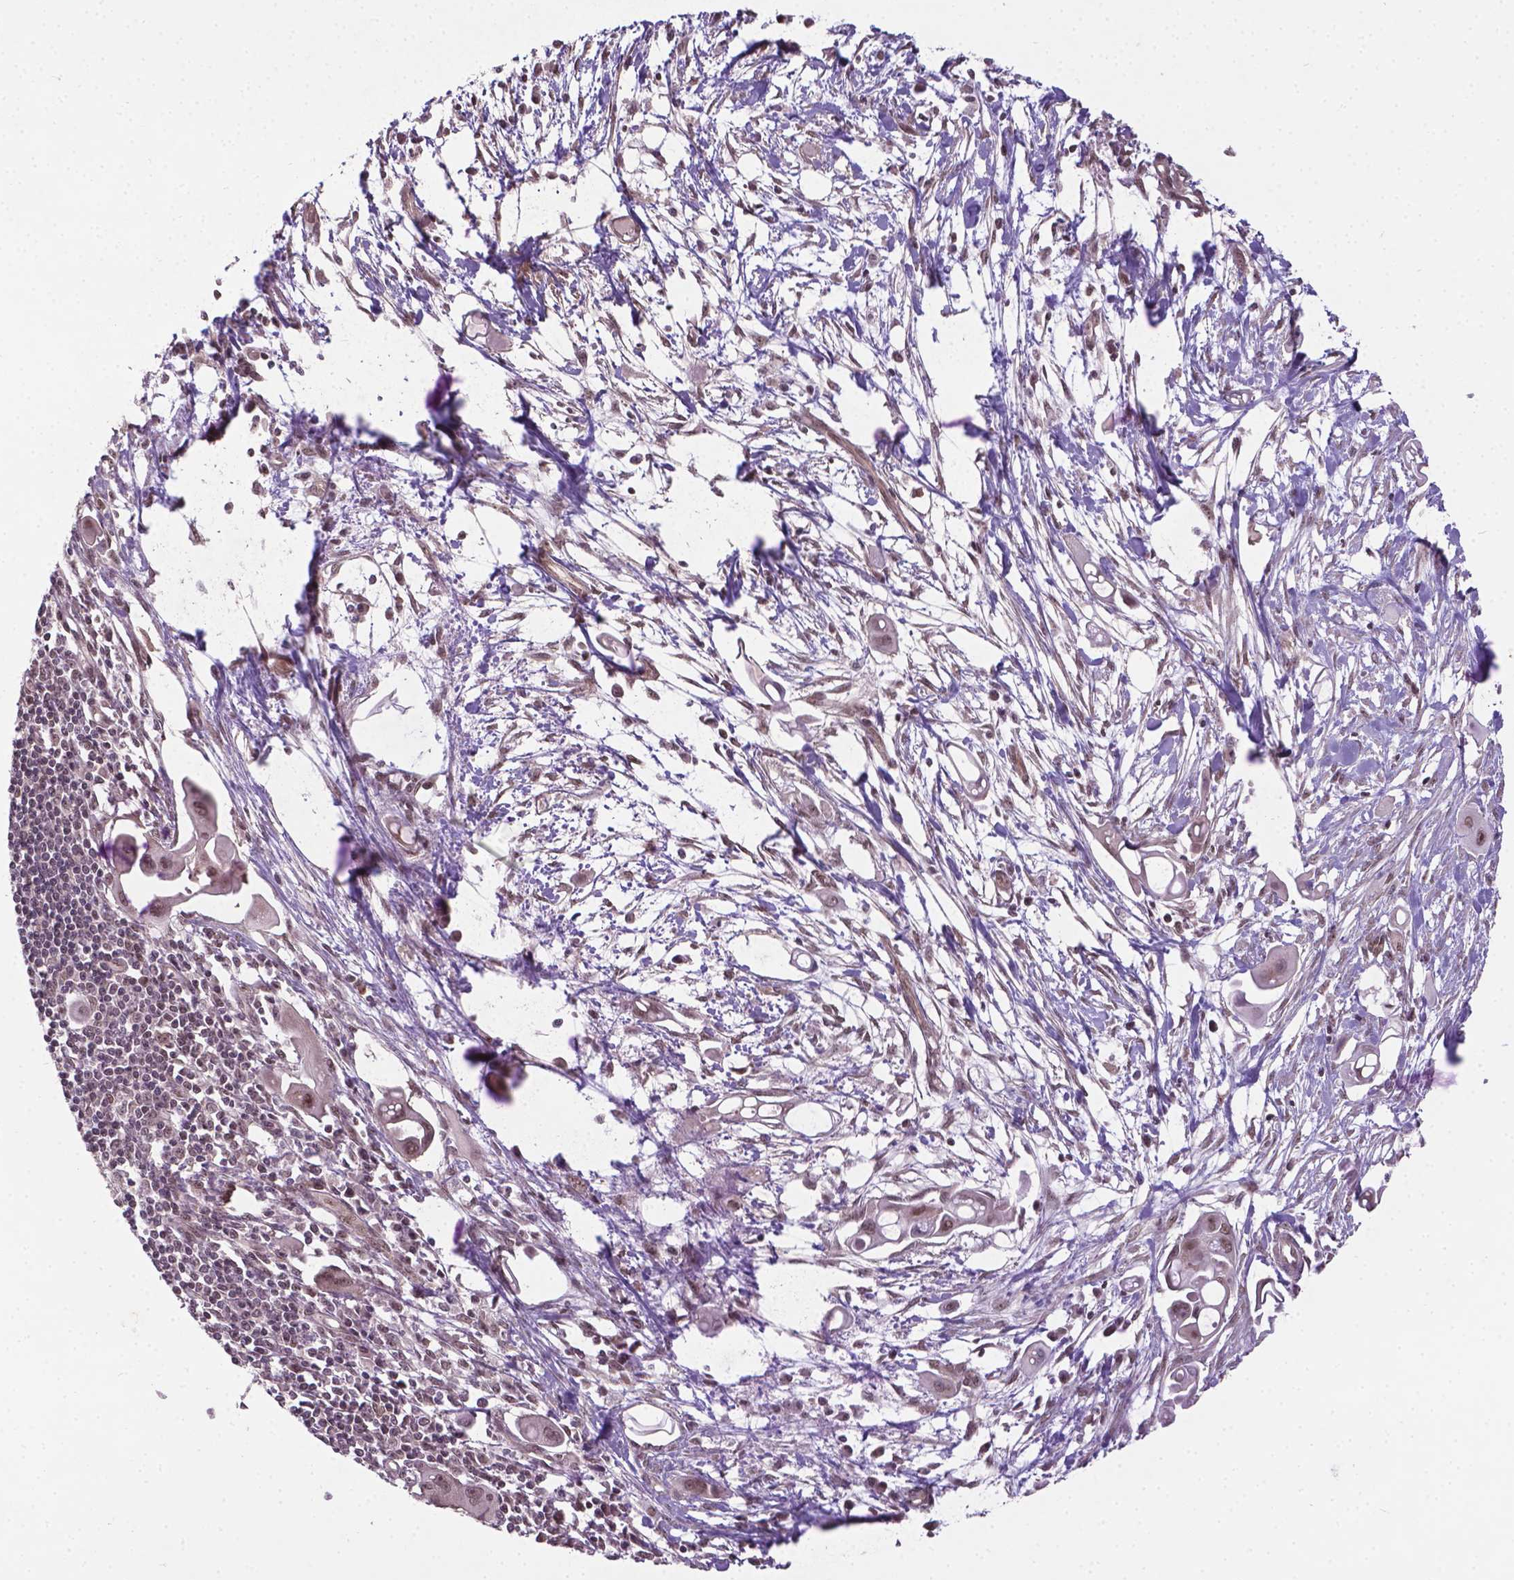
{"staining": {"intensity": "weak", "quantity": ">75%", "location": "nuclear"}, "tissue": "pancreatic cancer", "cell_type": "Tumor cells", "image_type": "cancer", "snomed": [{"axis": "morphology", "description": "Adenocarcinoma, NOS"}, {"axis": "topography", "description": "Pancreas"}], "caption": "Weak nuclear protein positivity is identified in approximately >75% of tumor cells in pancreatic cancer.", "gene": "ANKRD54", "patient": {"sex": "male", "age": 50}}